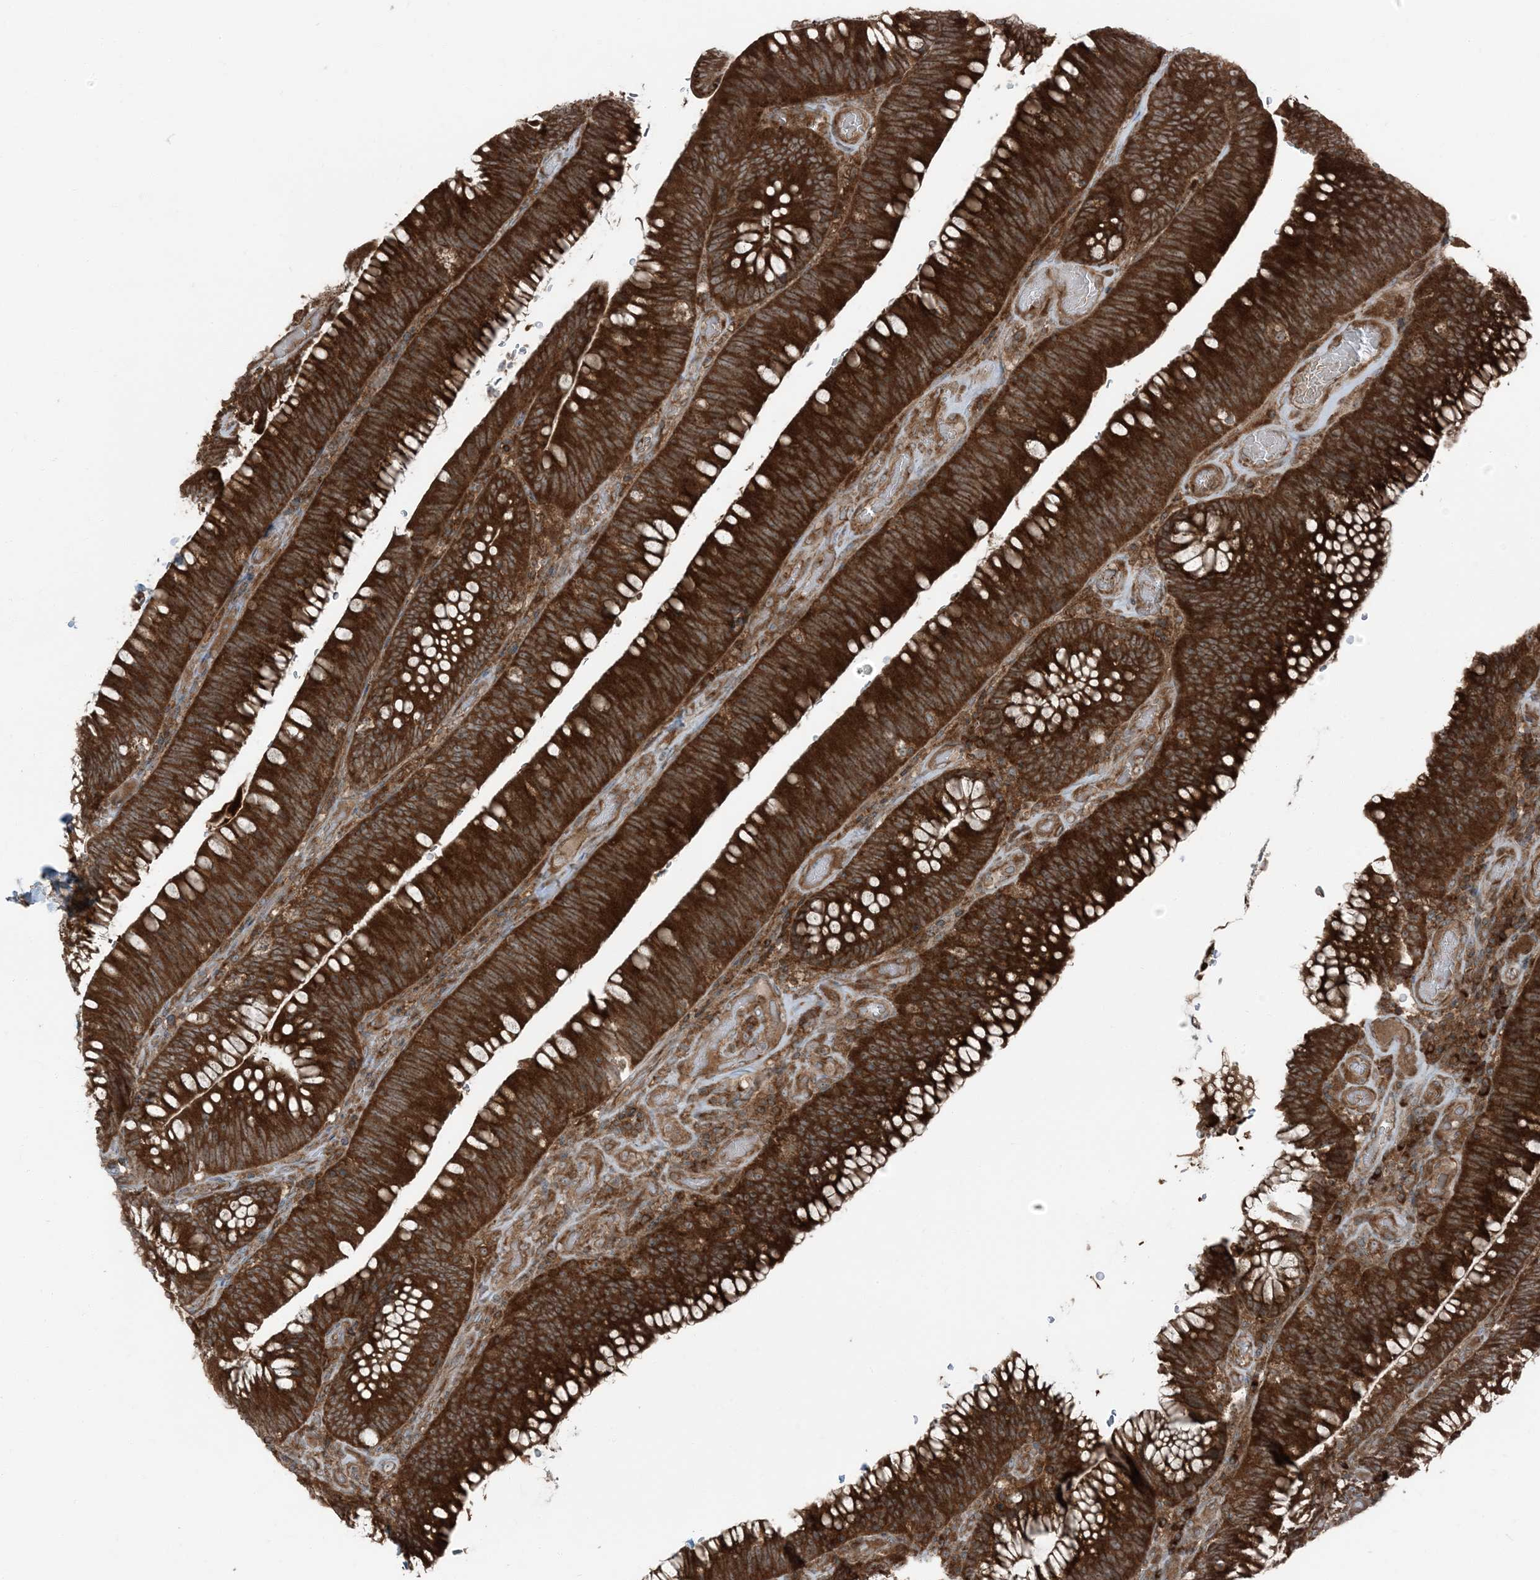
{"staining": {"intensity": "strong", "quantity": ">75%", "location": "cytoplasmic/membranous"}, "tissue": "colorectal cancer", "cell_type": "Tumor cells", "image_type": "cancer", "snomed": [{"axis": "morphology", "description": "Normal tissue, NOS"}, {"axis": "topography", "description": "Colon"}], "caption": "Approximately >75% of tumor cells in colorectal cancer demonstrate strong cytoplasmic/membranous protein expression as visualized by brown immunohistochemical staining.", "gene": "RAB3GAP1", "patient": {"sex": "female", "age": 82}}